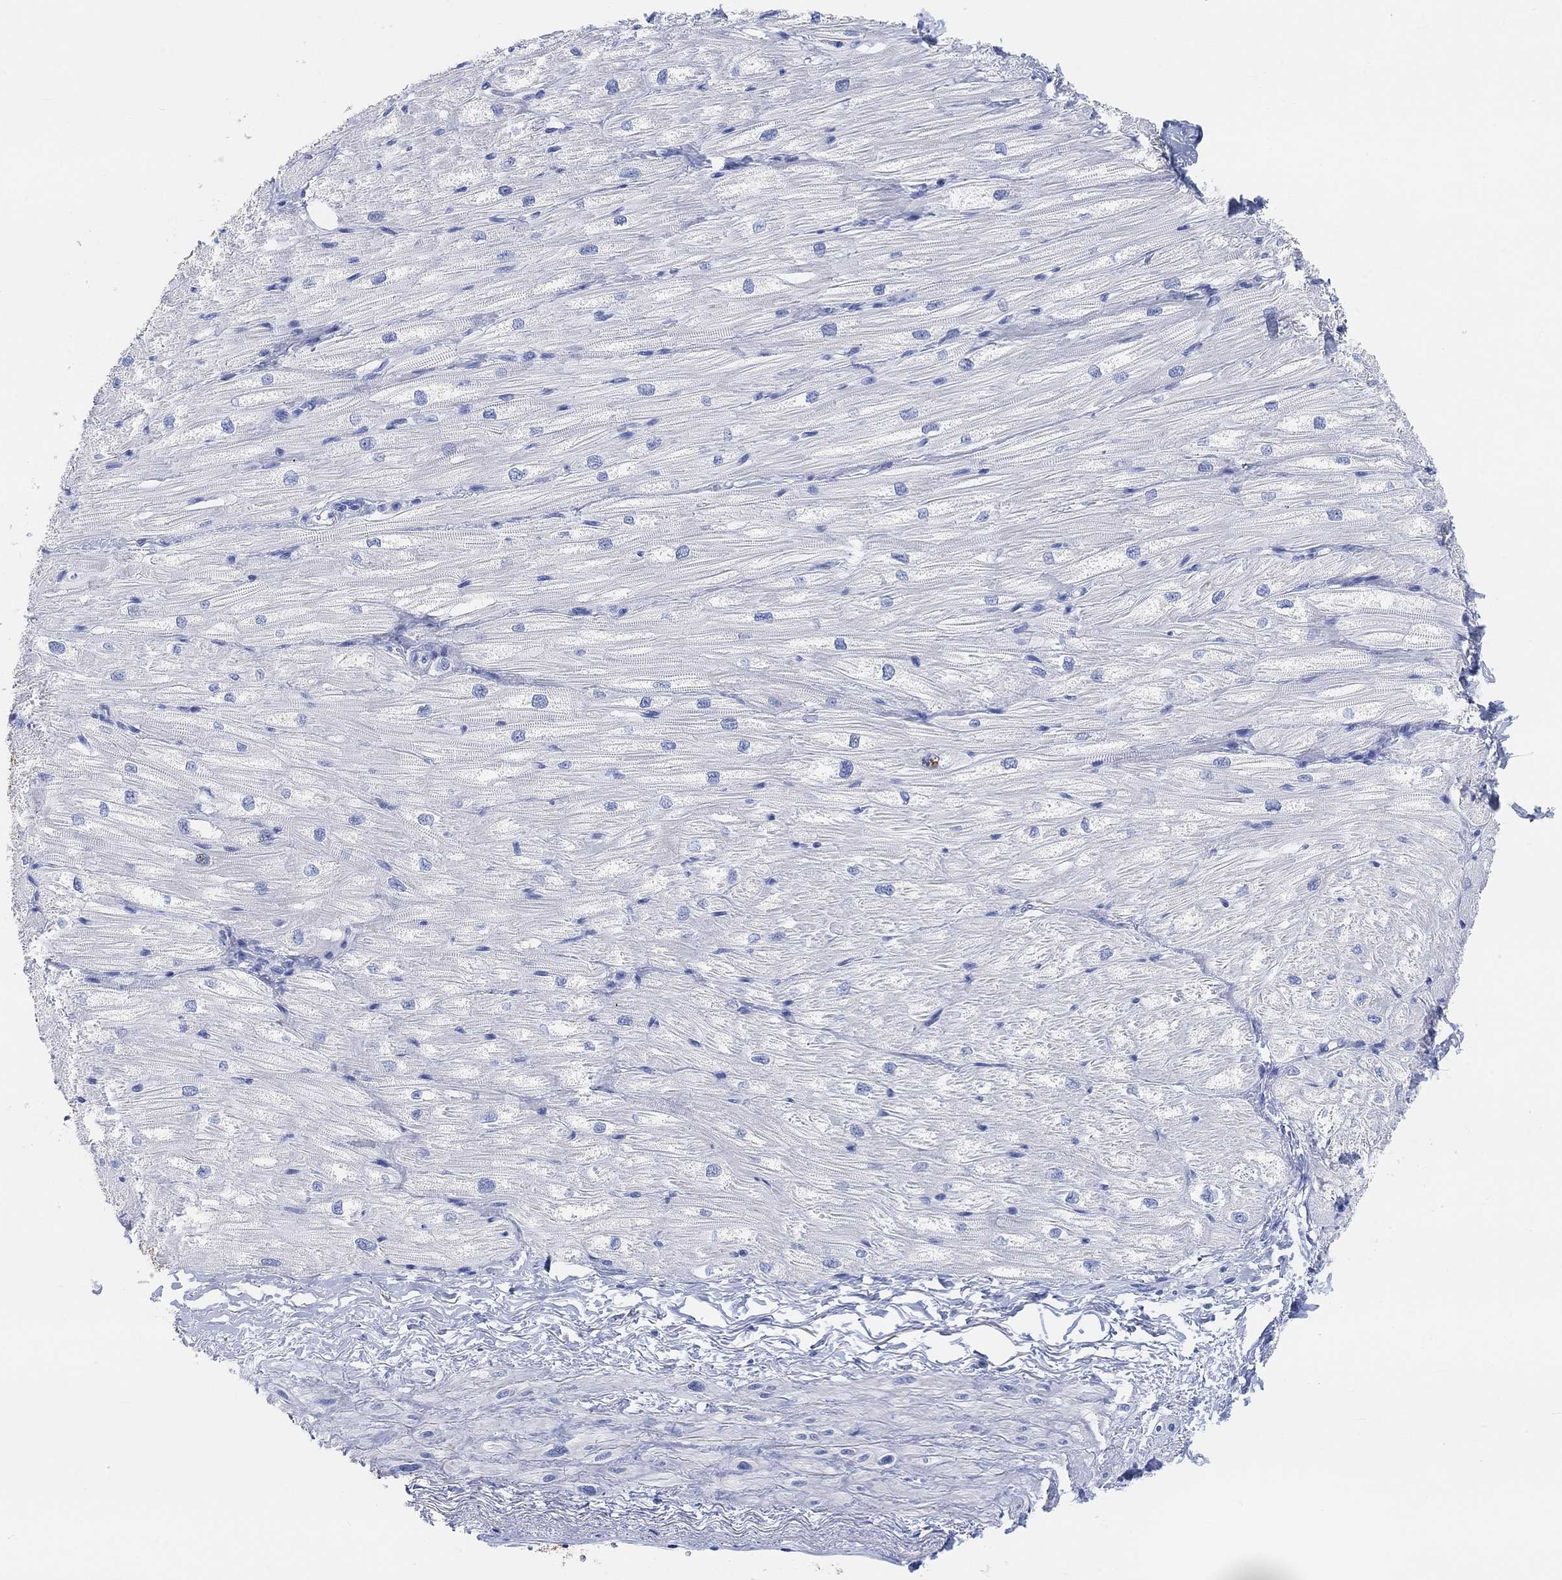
{"staining": {"intensity": "negative", "quantity": "none", "location": "none"}, "tissue": "heart muscle", "cell_type": "Cardiomyocytes", "image_type": "normal", "snomed": [{"axis": "morphology", "description": "Normal tissue, NOS"}, {"axis": "topography", "description": "Heart"}], "caption": "Immunohistochemical staining of unremarkable human heart muscle shows no significant expression in cardiomyocytes. (Immunohistochemistry, brightfield microscopy, high magnification).", "gene": "ENO4", "patient": {"sex": "male", "age": 57}}